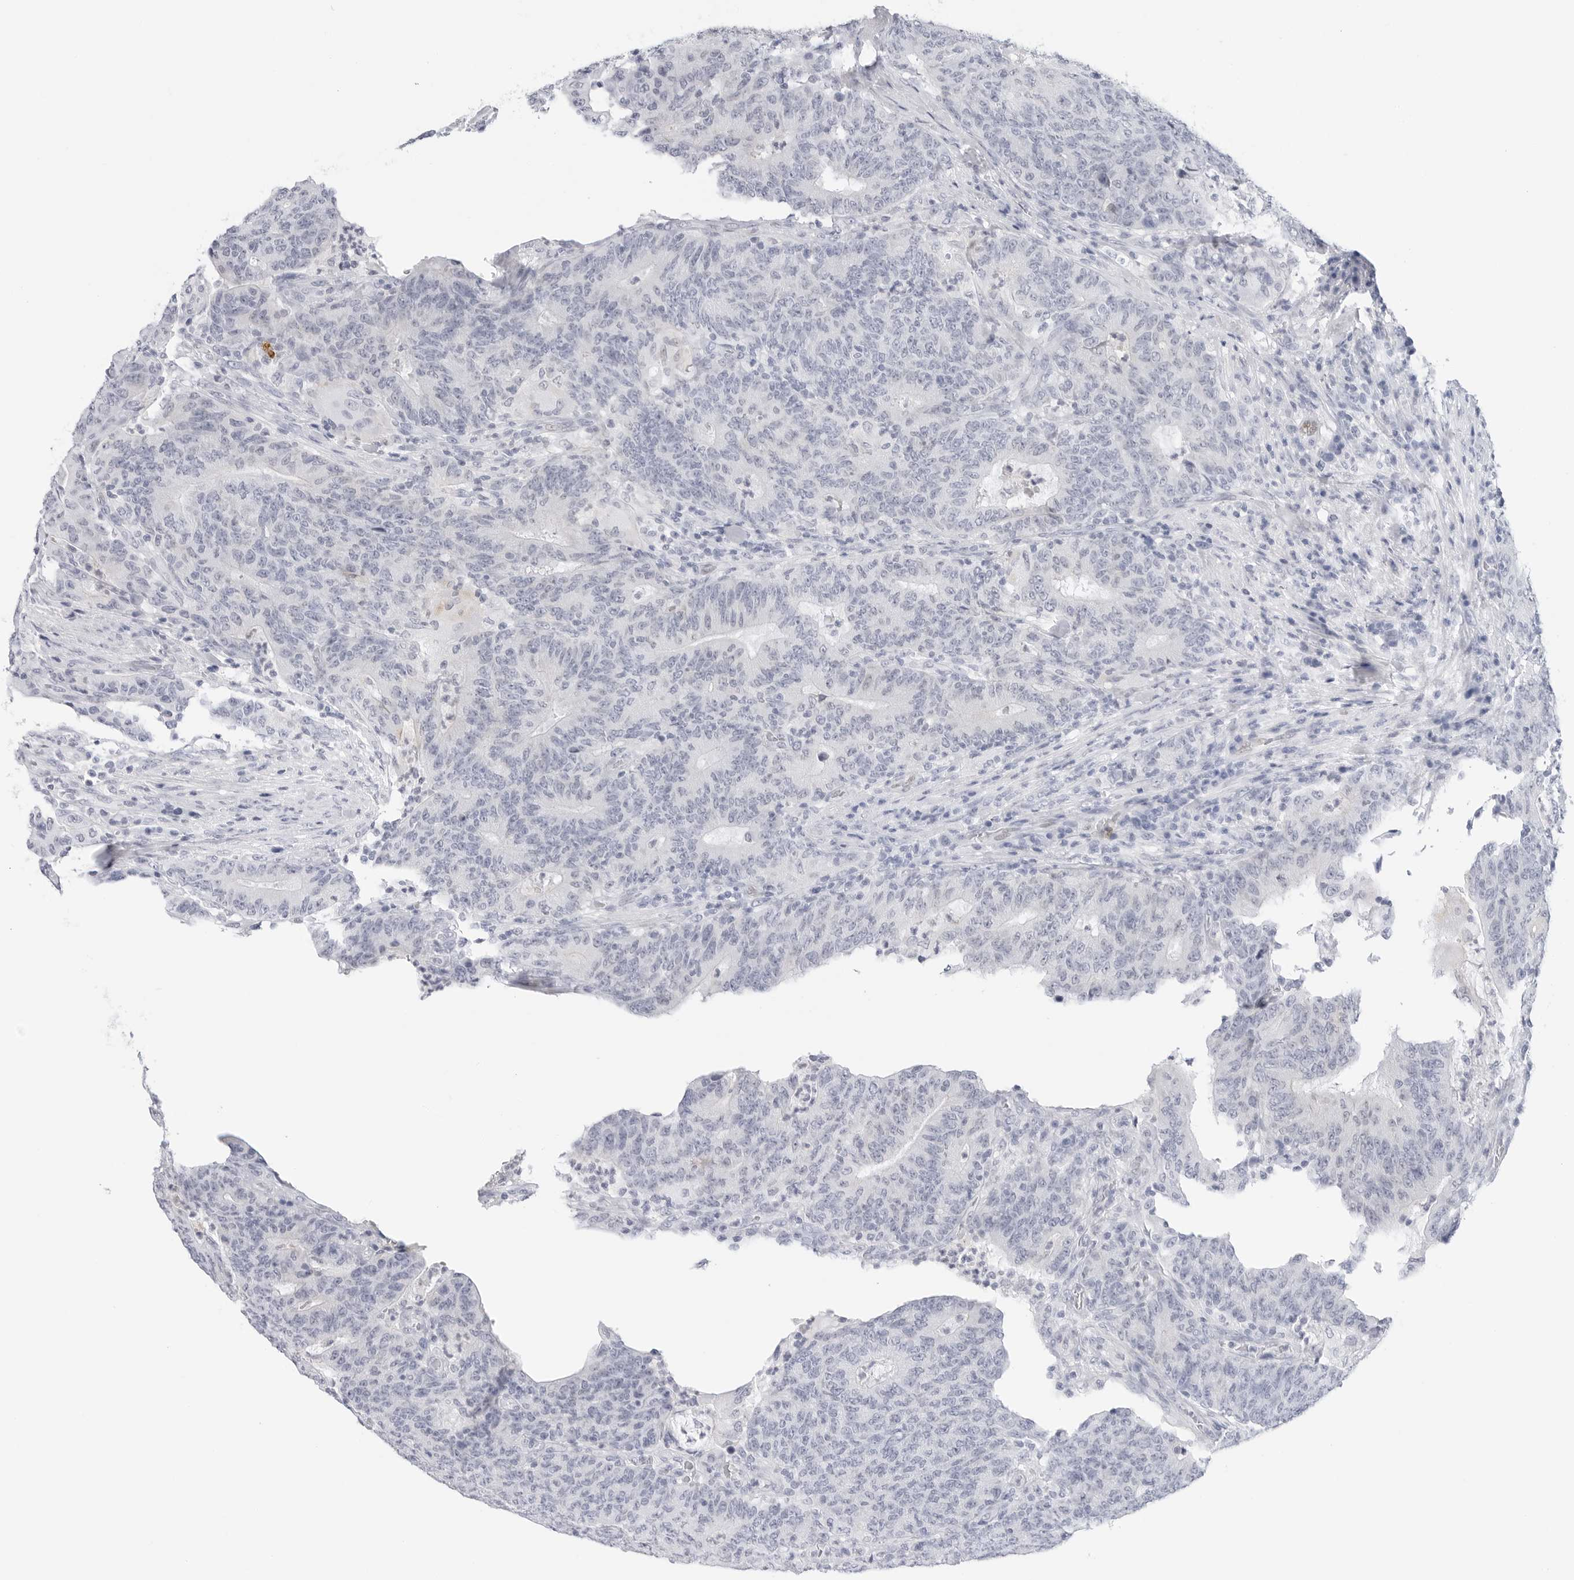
{"staining": {"intensity": "negative", "quantity": "none", "location": "none"}, "tissue": "colorectal cancer", "cell_type": "Tumor cells", "image_type": "cancer", "snomed": [{"axis": "morphology", "description": "Normal tissue, NOS"}, {"axis": "morphology", "description": "Adenocarcinoma, NOS"}, {"axis": "topography", "description": "Colon"}], "caption": "Colorectal adenocarcinoma stained for a protein using immunohistochemistry reveals no expression tumor cells.", "gene": "SLC19A1", "patient": {"sex": "female", "age": 75}}